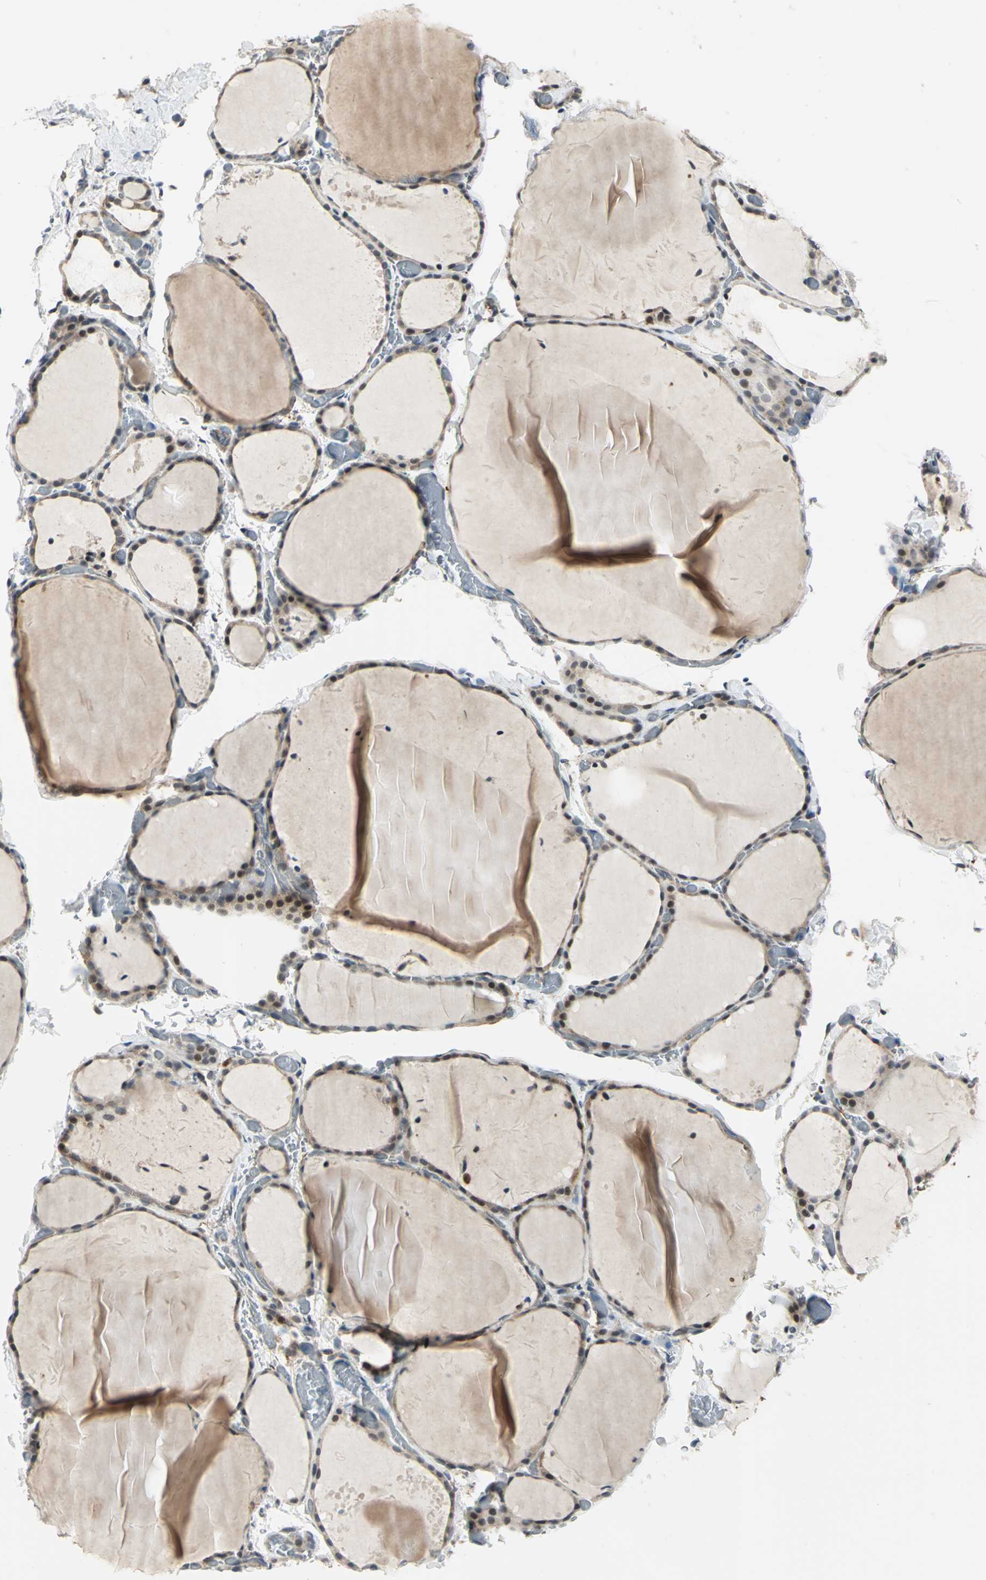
{"staining": {"intensity": "moderate", "quantity": "25%-75%", "location": "cytoplasmic/membranous,nuclear"}, "tissue": "thyroid gland", "cell_type": "Glandular cells", "image_type": "normal", "snomed": [{"axis": "morphology", "description": "Normal tissue, NOS"}, {"axis": "topography", "description": "Thyroid gland"}], "caption": "A medium amount of moderate cytoplasmic/membranous,nuclear positivity is present in about 25%-75% of glandular cells in benign thyroid gland. The staining was performed using DAB (3,3'-diaminobenzidine) to visualize the protein expression in brown, while the nuclei were stained in blue with hematoxylin (Magnification: 20x).", "gene": "PLAGL2", "patient": {"sex": "female", "age": 22}}